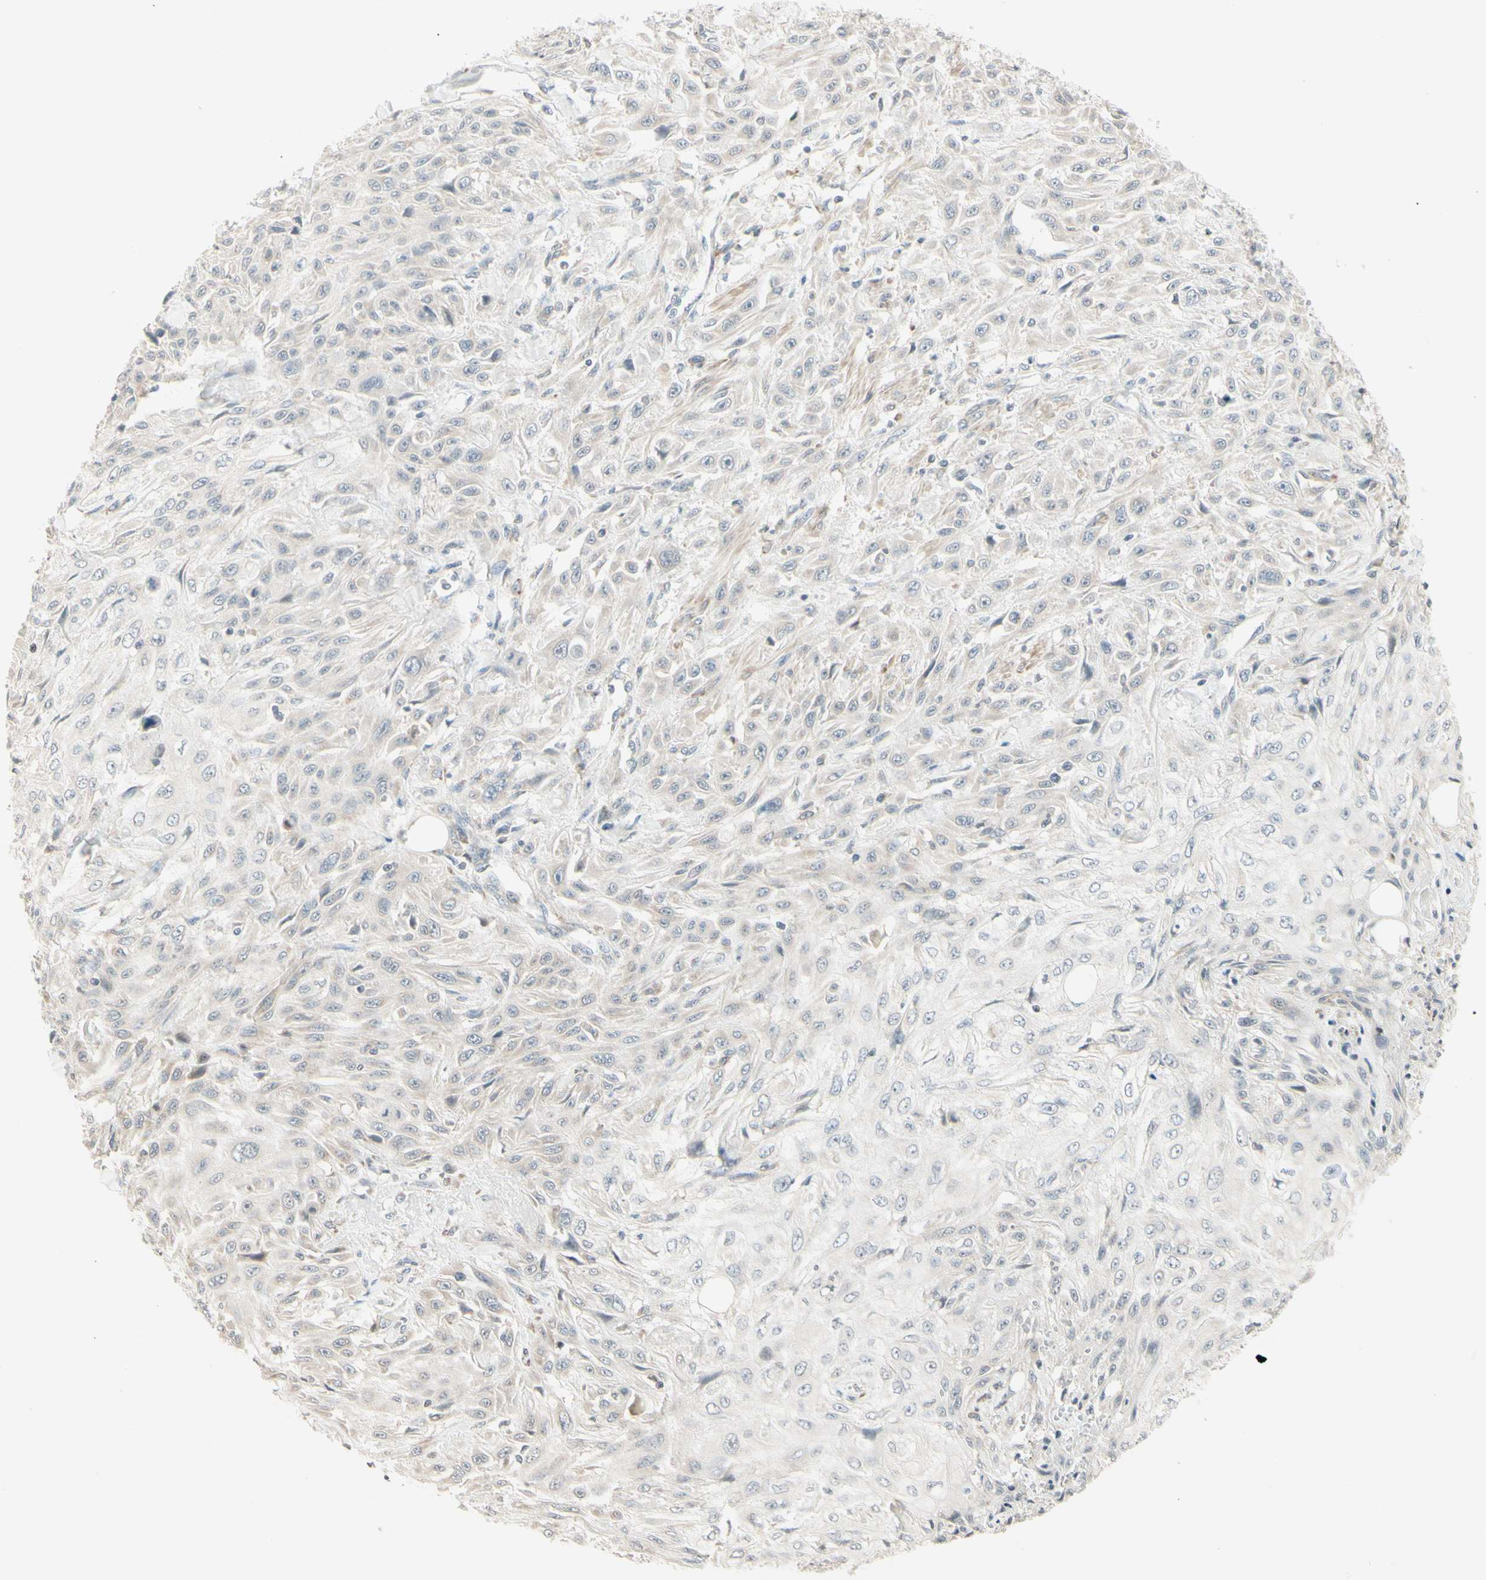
{"staining": {"intensity": "weak", "quantity": "25%-75%", "location": "cytoplasmic/membranous"}, "tissue": "skin cancer", "cell_type": "Tumor cells", "image_type": "cancer", "snomed": [{"axis": "morphology", "description": "Squamous cell carcinoma, NOS"}, {"axis": "topography", "description": "Skin"}], "caption": "Skin cancer (squamous cell carcinoma) stained with a brown dye displays weak cytoplasmic/membranous positive staining in about 25%-75% of tumor cells.", "gene": "ZW10", "patient": {"sex": "male", "age": 75}}